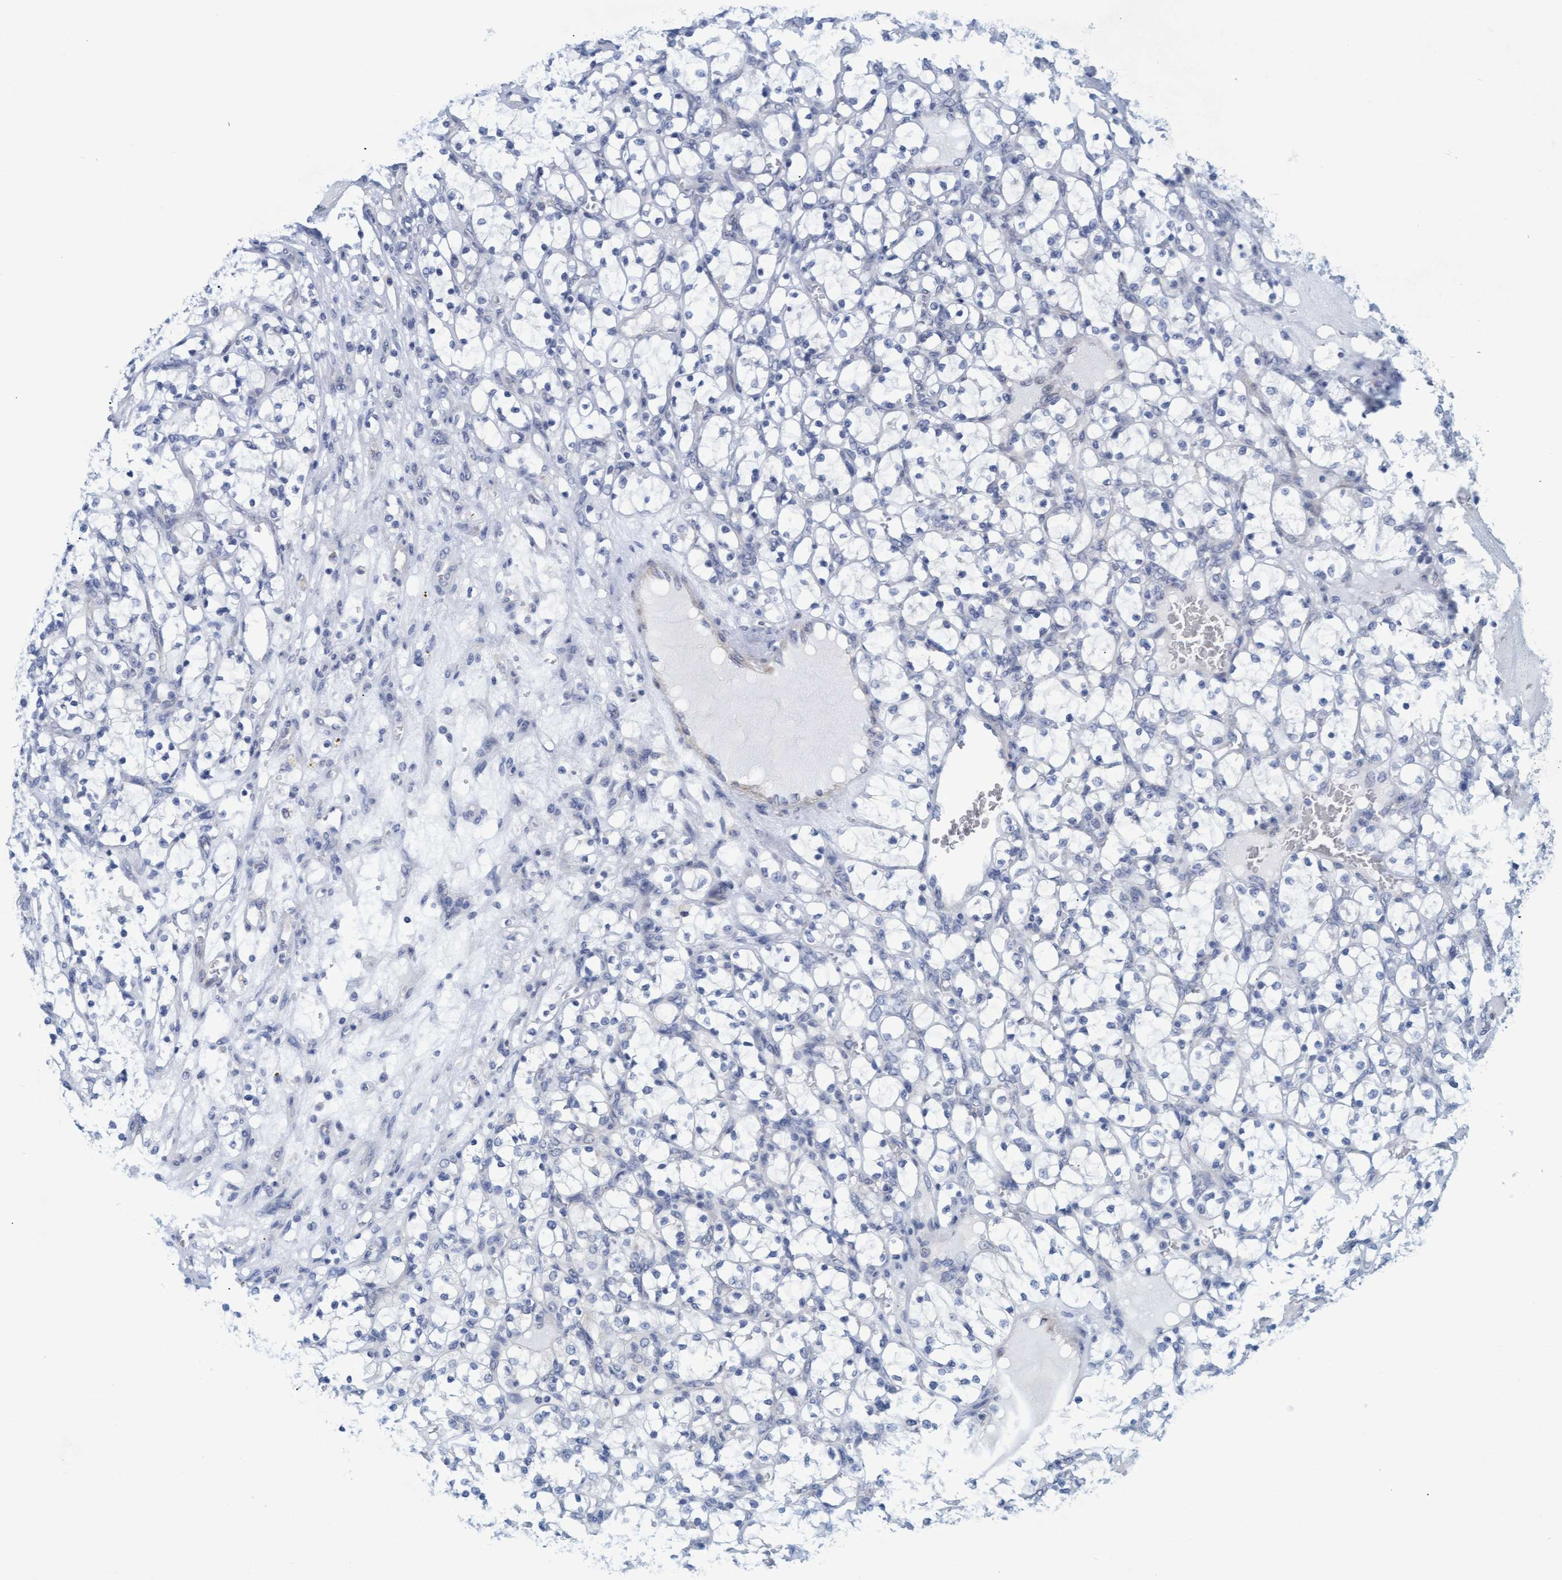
{"staining": {"intensity": "negative", "quantity": "none", "location": "none"}, "tissue": "renal cancer", "cell_type": "Tumor cells", "image_type": "cancer", "snomed": [{"axis": "morphology", "description": "Adenocarcinoma, NOS"}, {"axis": "topography", "description": "Kidney"}], "caption": "Tumor cells show no significant positivity in adenocarcinoma (renal).", "gene": "SSTR3", "patient": {"sex": "female", "age": 69}}